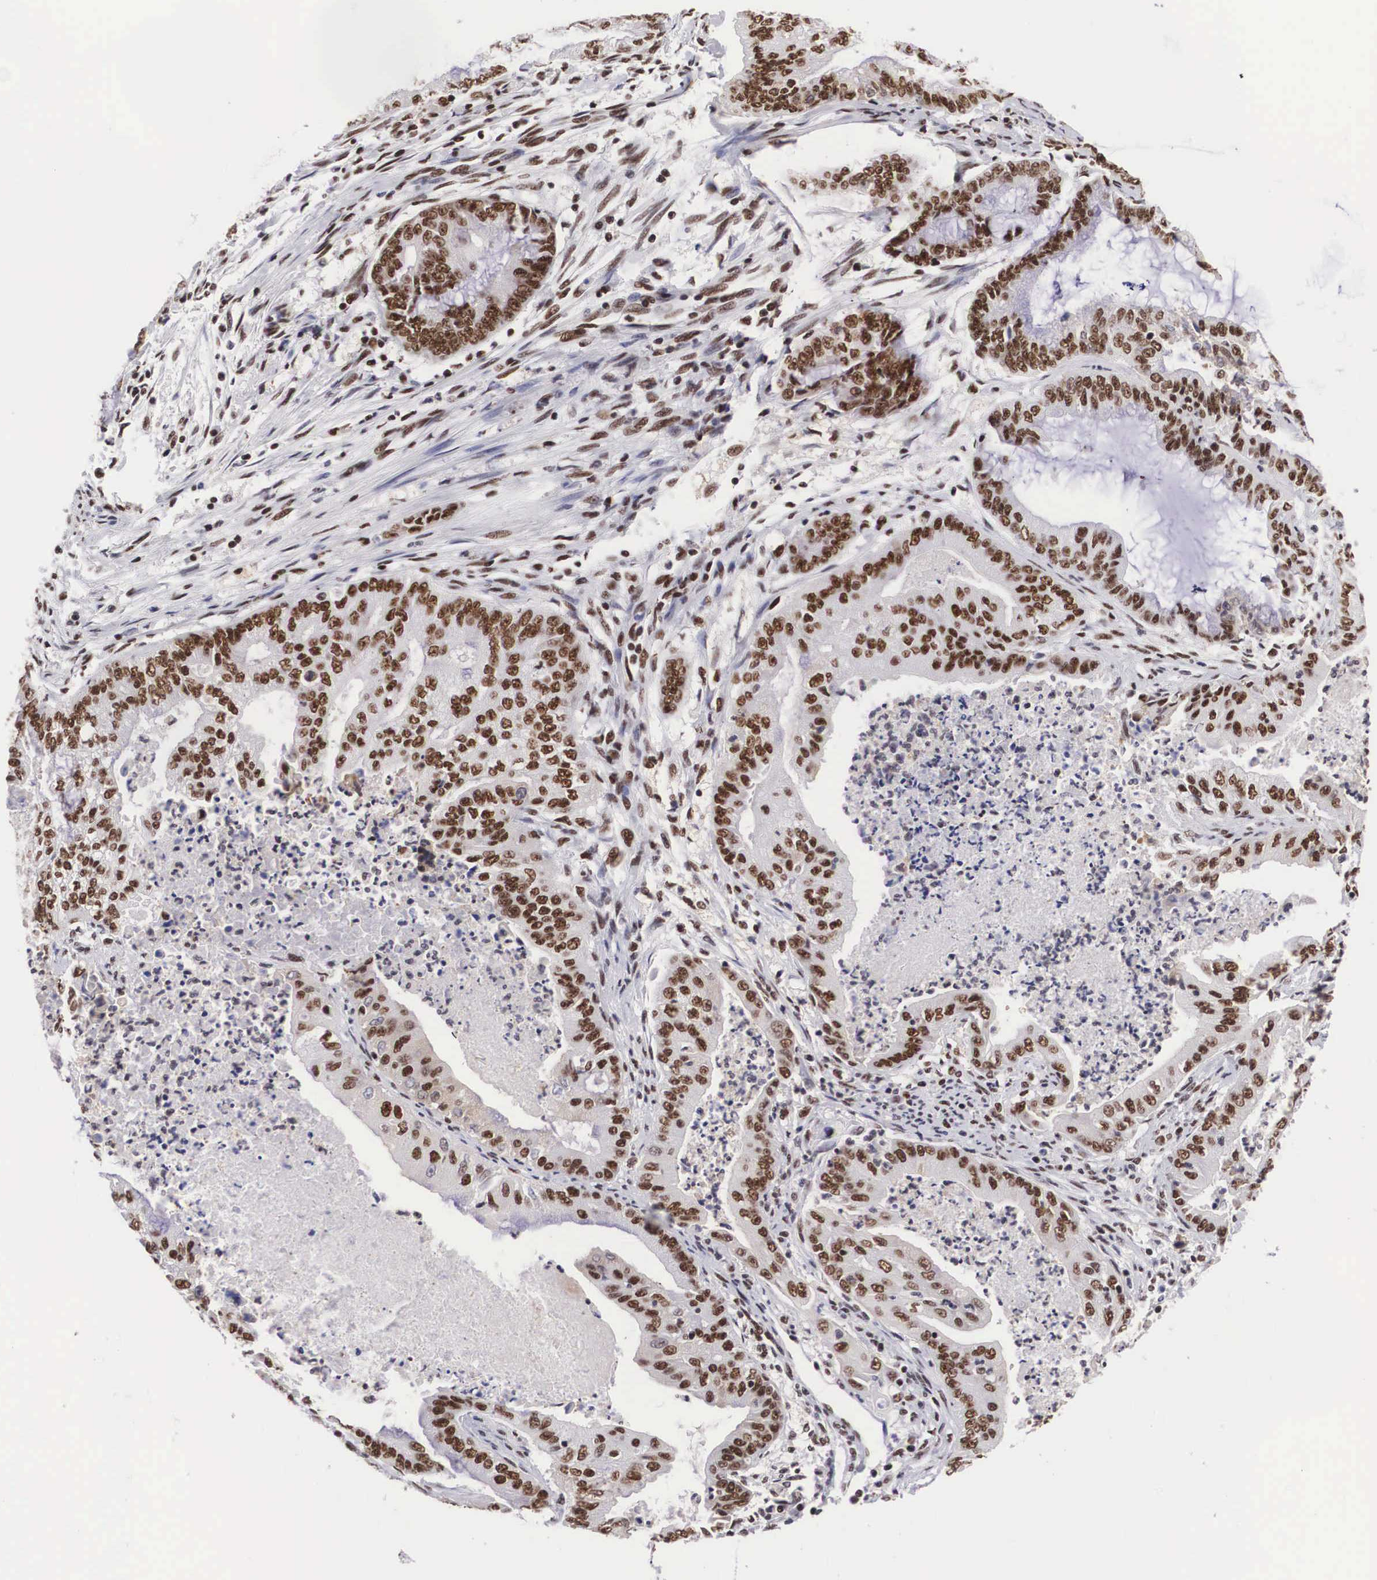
{"staining": {"intensity": "moderate", "quantity": ">75%", "location": "nuclear"}, "tissue": "endometrial cancer", "cell_type": "Tumor cells", "image_type": "cancer", "snomed": [{"axis": "morphology", "description": "Adenocarcinoma, NOS"}, {"axis": "topography", "description": "Endometrium"}], "caption": "Immunohistochemistry of human adenocarcinoma (endometrial) demonstrates medium levels of moderate nuclear positivity in about >75% of tumor cells.", "gene": "SF3A1", "patient": {"sex": "female", "age": 63}}